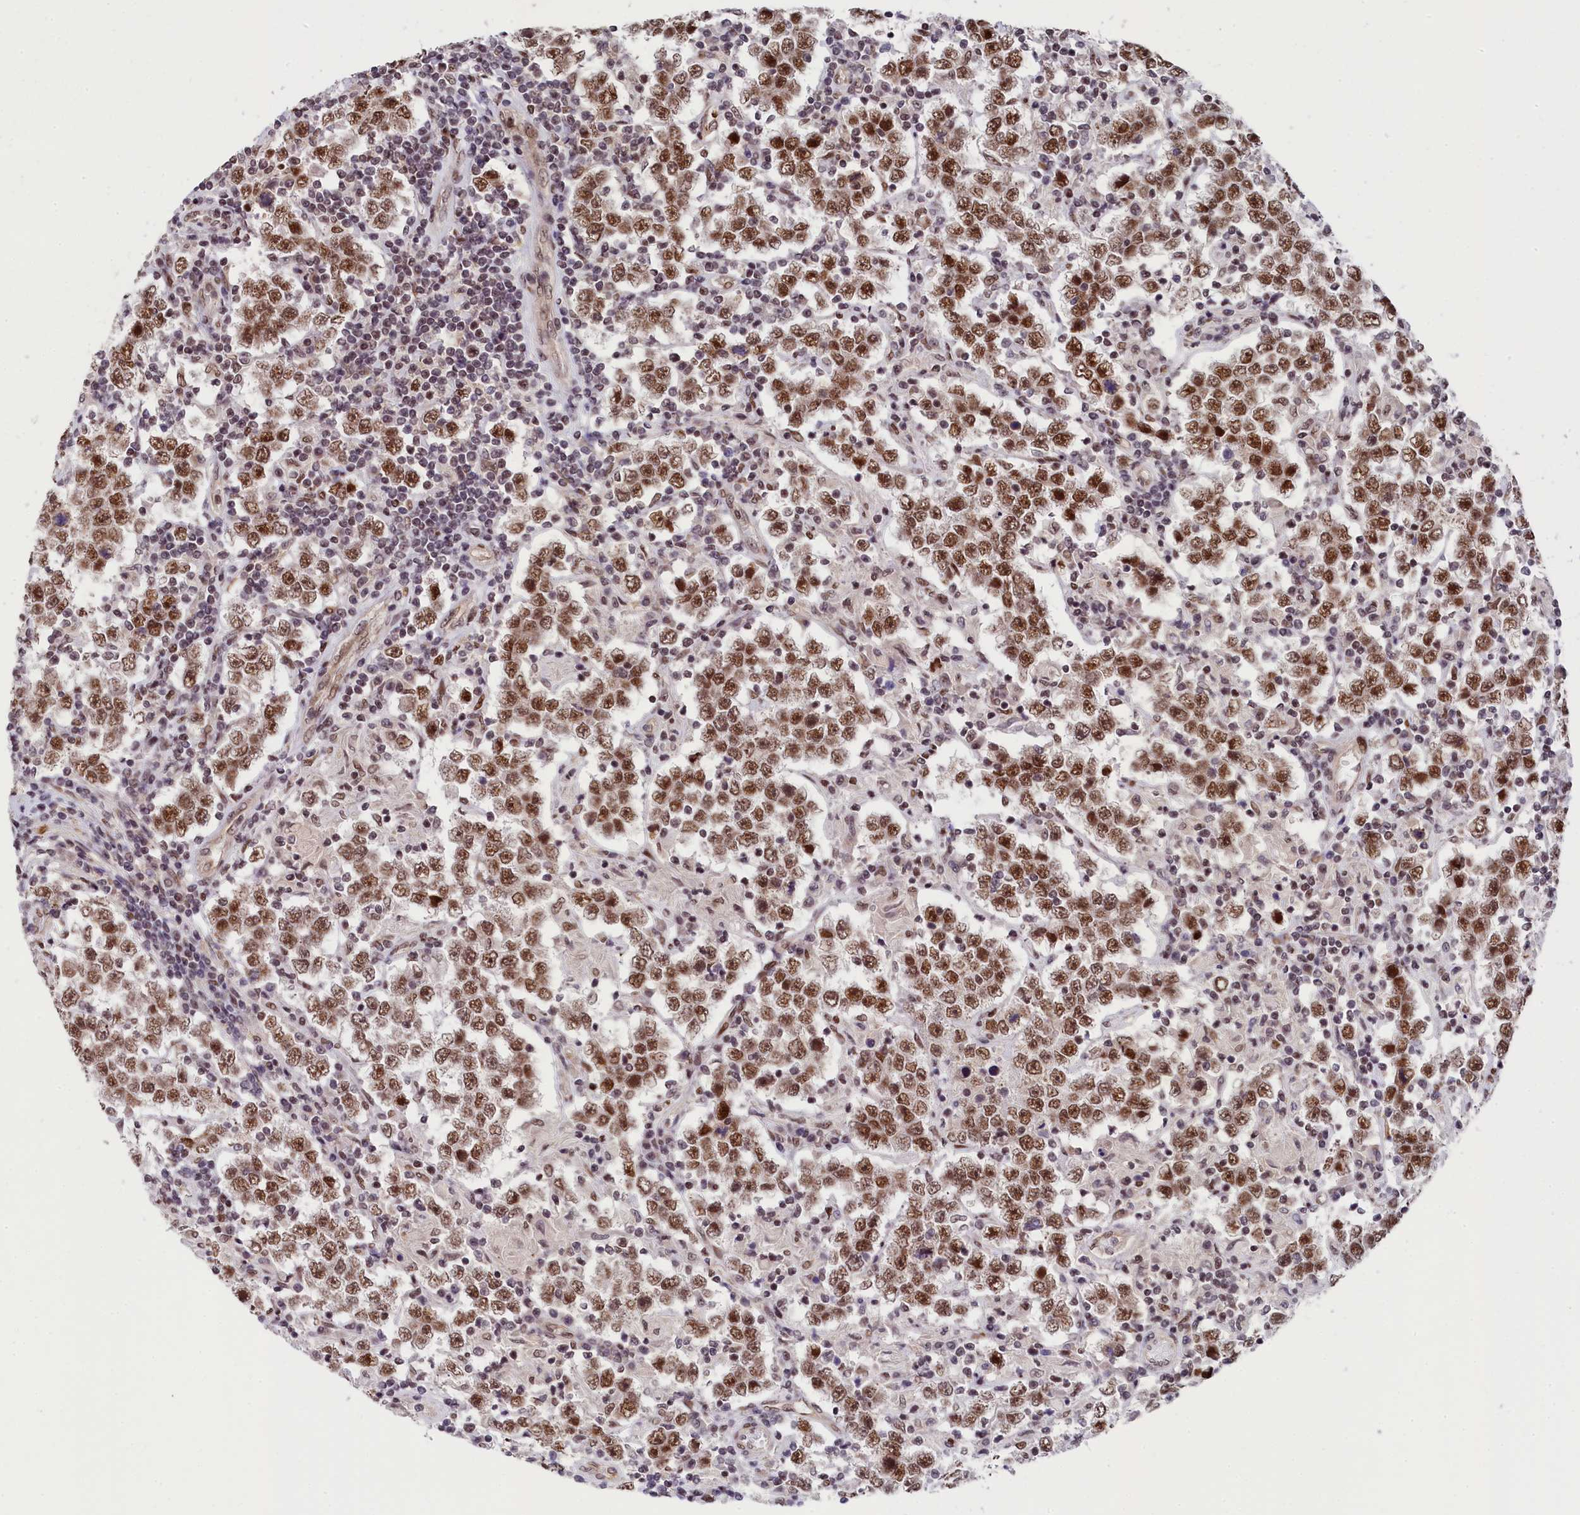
{"staining": {"intensity": "moderate", "quantity": ">75%", "location": "nuclear"}, "tissue": "testis cancer", "cell_type": "Tumor cells", "image_type": "cancer", "snomed": [{"axis": "morphology", "description": "Normal tissue, NOS"}, {"axis": "morphology", "description": "Urothelial carcinoma, High grade"}, {"axis": "morphology", "description": "Seminoma, NOS"}, {"axis": "morphology", "description": "Carcinoma, Embryonal, NOS"}, {"axis": "topography", "description": "Urinary bladder"}, {"axis": "topography", "description": "Testis"}], "caption": "Testis cancer stained with a brown dye demonstrates moderate nuclear positive expression in about >75% of tumor cells.", "gene": "ADIG", "patient": {"sex": "male", "age": 41}}